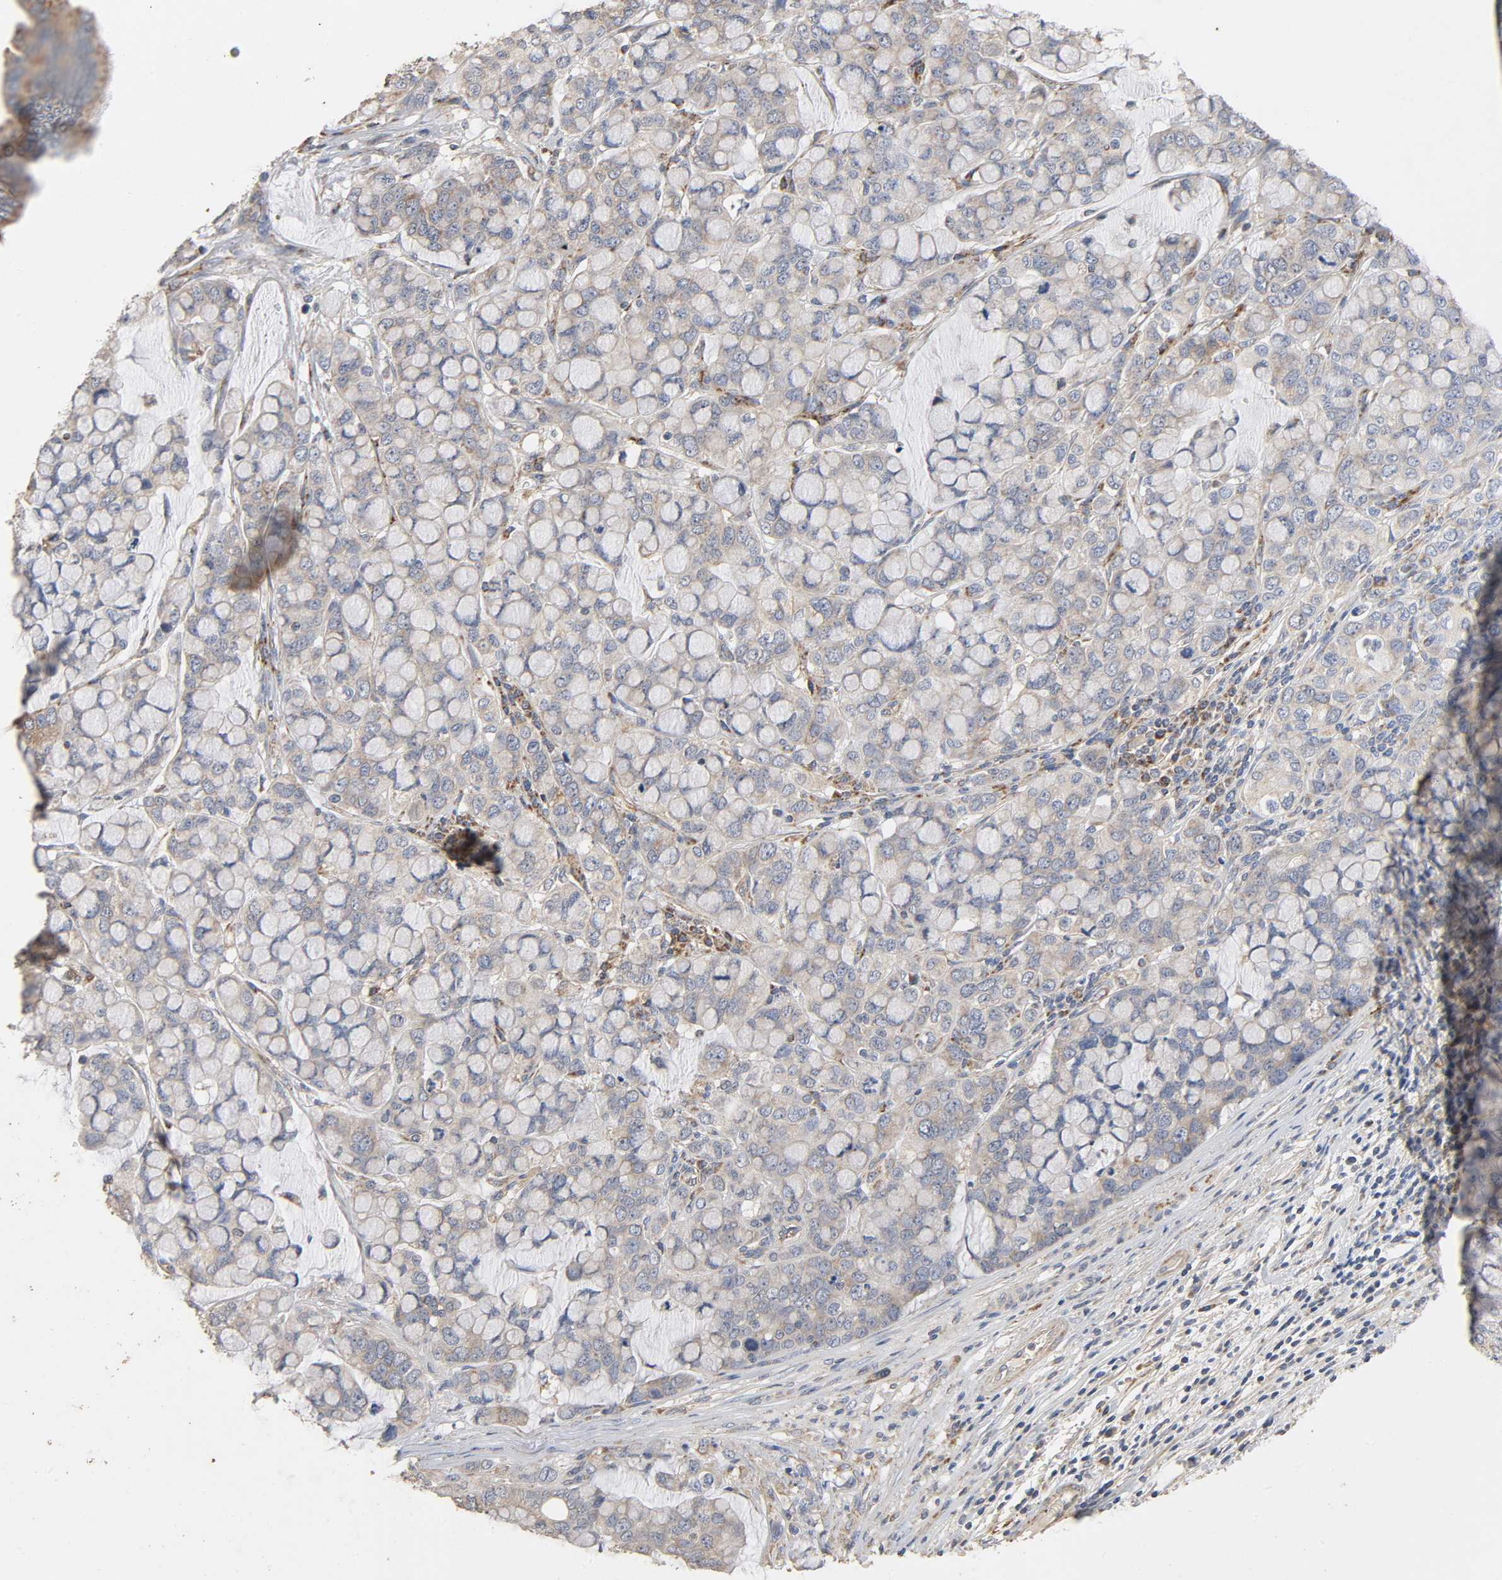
{"staining": {"intensity": "weak", "quantity": "<25%", "location": "cytoplasmic/membranous"}, "tissue": "stomach cancer", "cell_type": "Tumor cells", "image_type": "cancer", "snomed": [{"axis": "morphology", "description": "Adenocarcinoma, NOS"}, {"axis": "topography", "description": "Stomach, lower"}], "caption": "Immunohistochemistry of human stomach adenocarcinoma shows no expression in tumor cells.", "gene": "NDUFS3", "patient": {"sex": "male", "age": 84}}